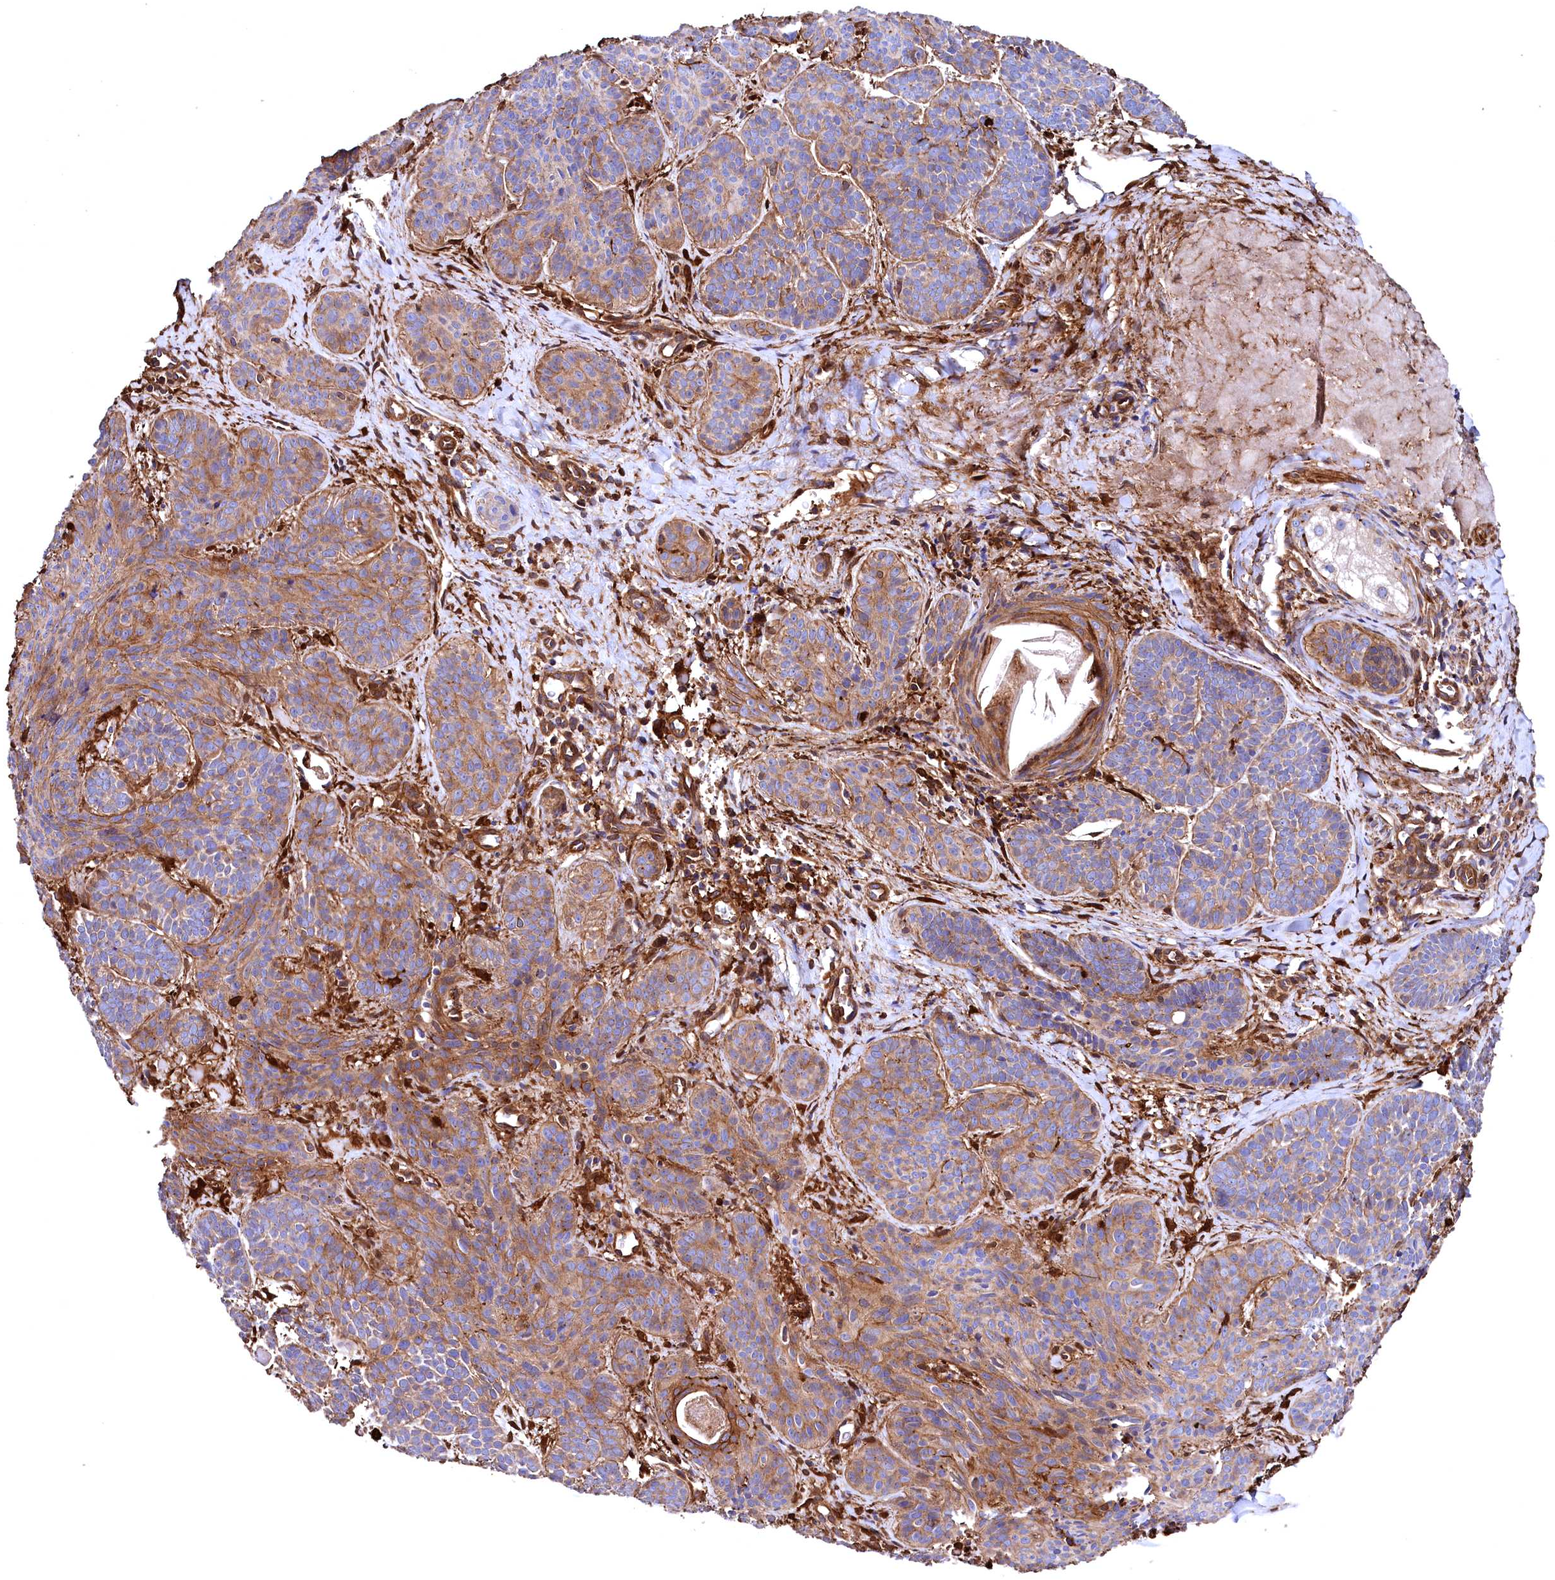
{"staining": {"intensity": "moderate", "quantity": ">75%", "location": "cytoplasmic/membranous"}, "tissue": "skin cancer", "cell_type": "Tumor cells", "image_type": "cancer", "snomed": [{"axis": "morphology", "description": "Basal cell carcinoma"}, {"axis": "topography", "description": "Skin"}], "caption": "High-magnification brightfield microscopy of basal cell carcinoma (skin) stained with DAB (brown) and counterstained with hematoxylin (blue). tumor cells exhibit moderate cytoplasmic/membranous staining is present in about>75% of cells. The protein of interest is shown in brown color, while the nuclei are stained blue.", "gene": "STAMBPL1", "patient": {"sex": "male", "age": 85}}